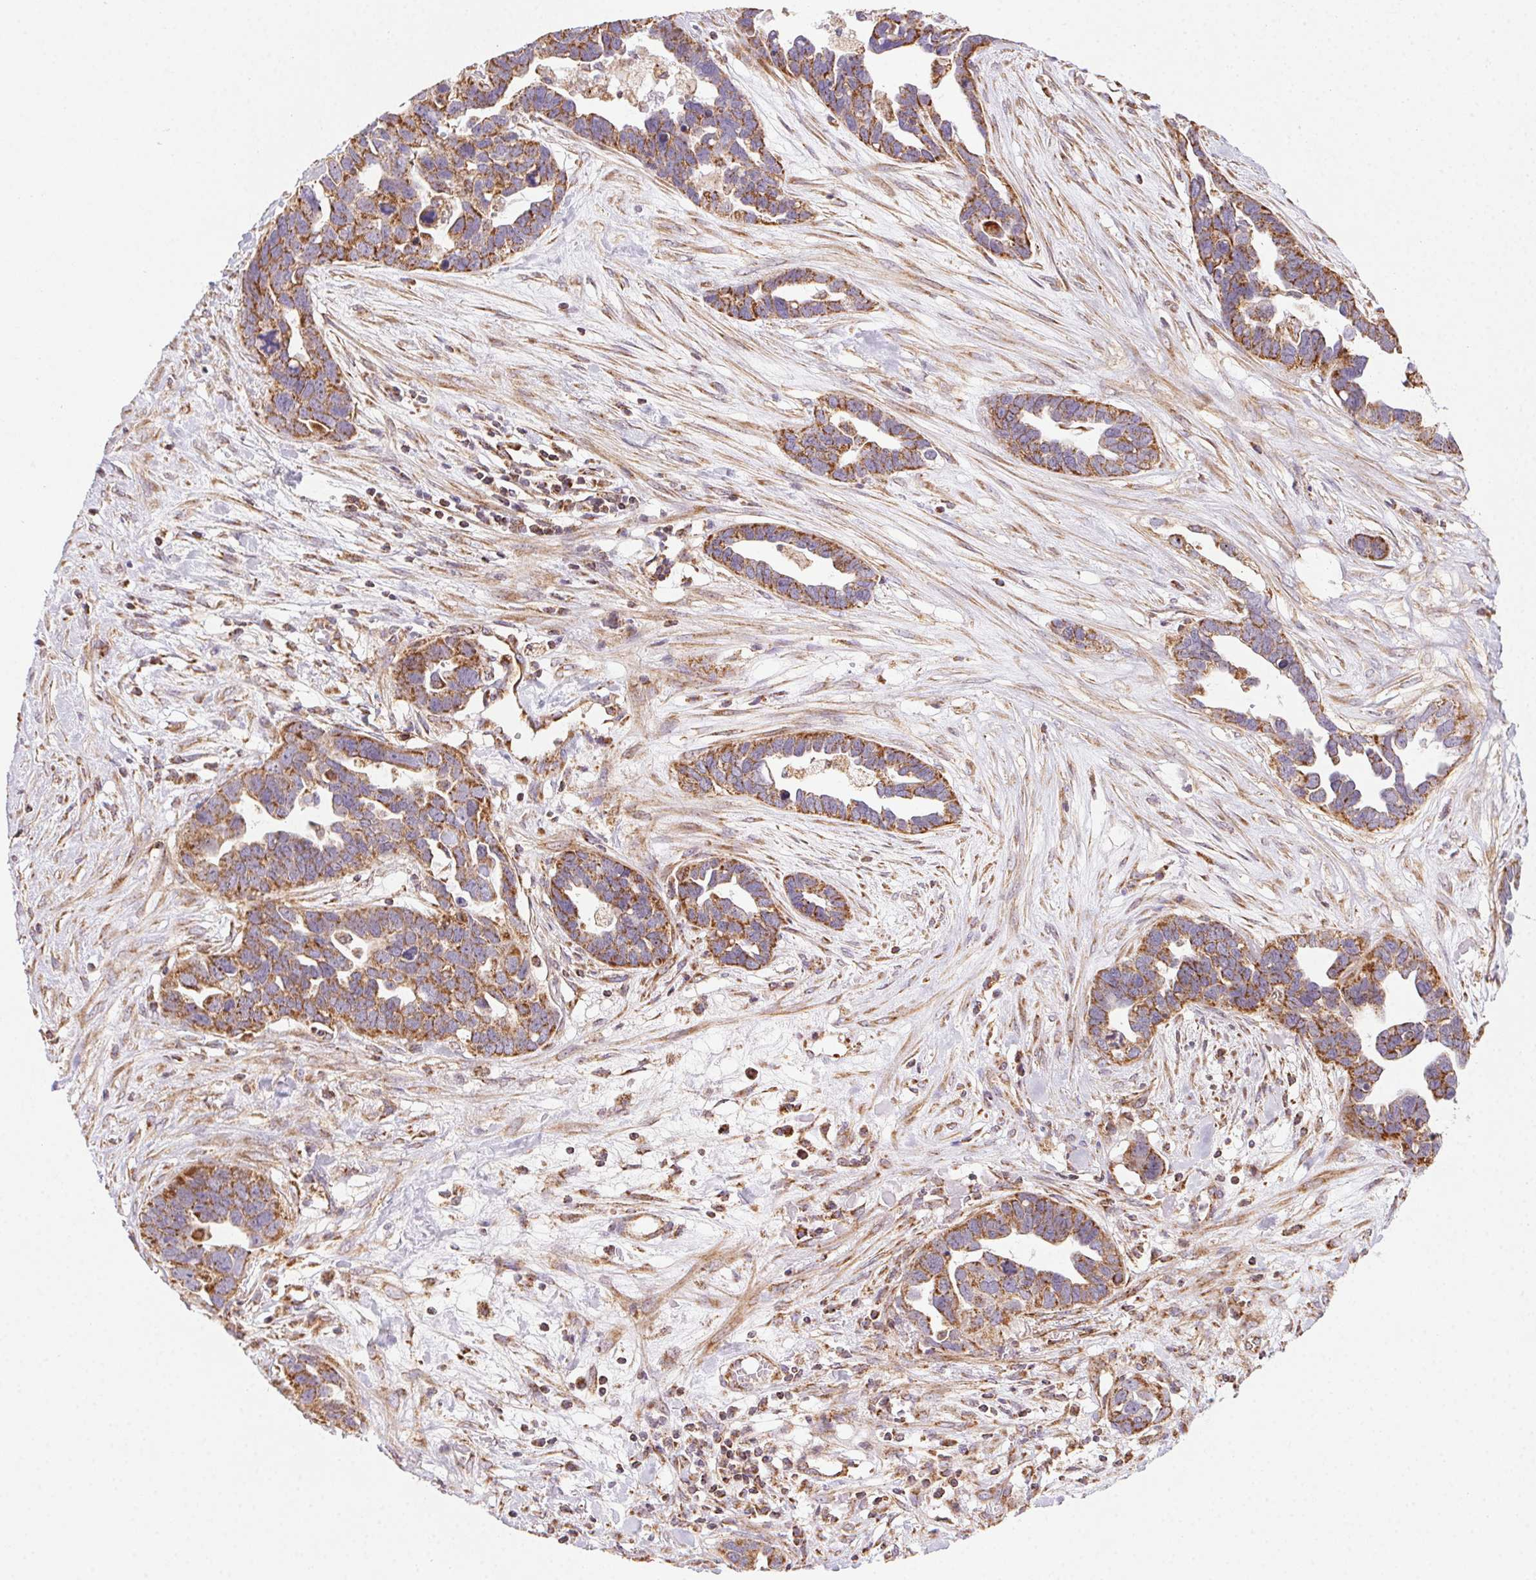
{"staining": {"intensity": "strong", "quantity": ">75%", "location": "cytoplasmic/membranous"}, "tissue": "ovarian cancer", "cell_type": "Tumor cells", "image_type": "cancer", "snomed": [{"axis": "morphology", "description": "Cystadenocarcinoma, serous, NOS"}, {"axis": "topography", "description": "Ovary"}], "caption": "Strong cytoplasmic/membranous protein staining is appreciated in about >75% of tumor cells in ovarian cancer. (DAB IHC, brown staining for protein, blue staining for nuclei).", "gene": "CLPB", "patient": {"sex": "female", "age": 54}}